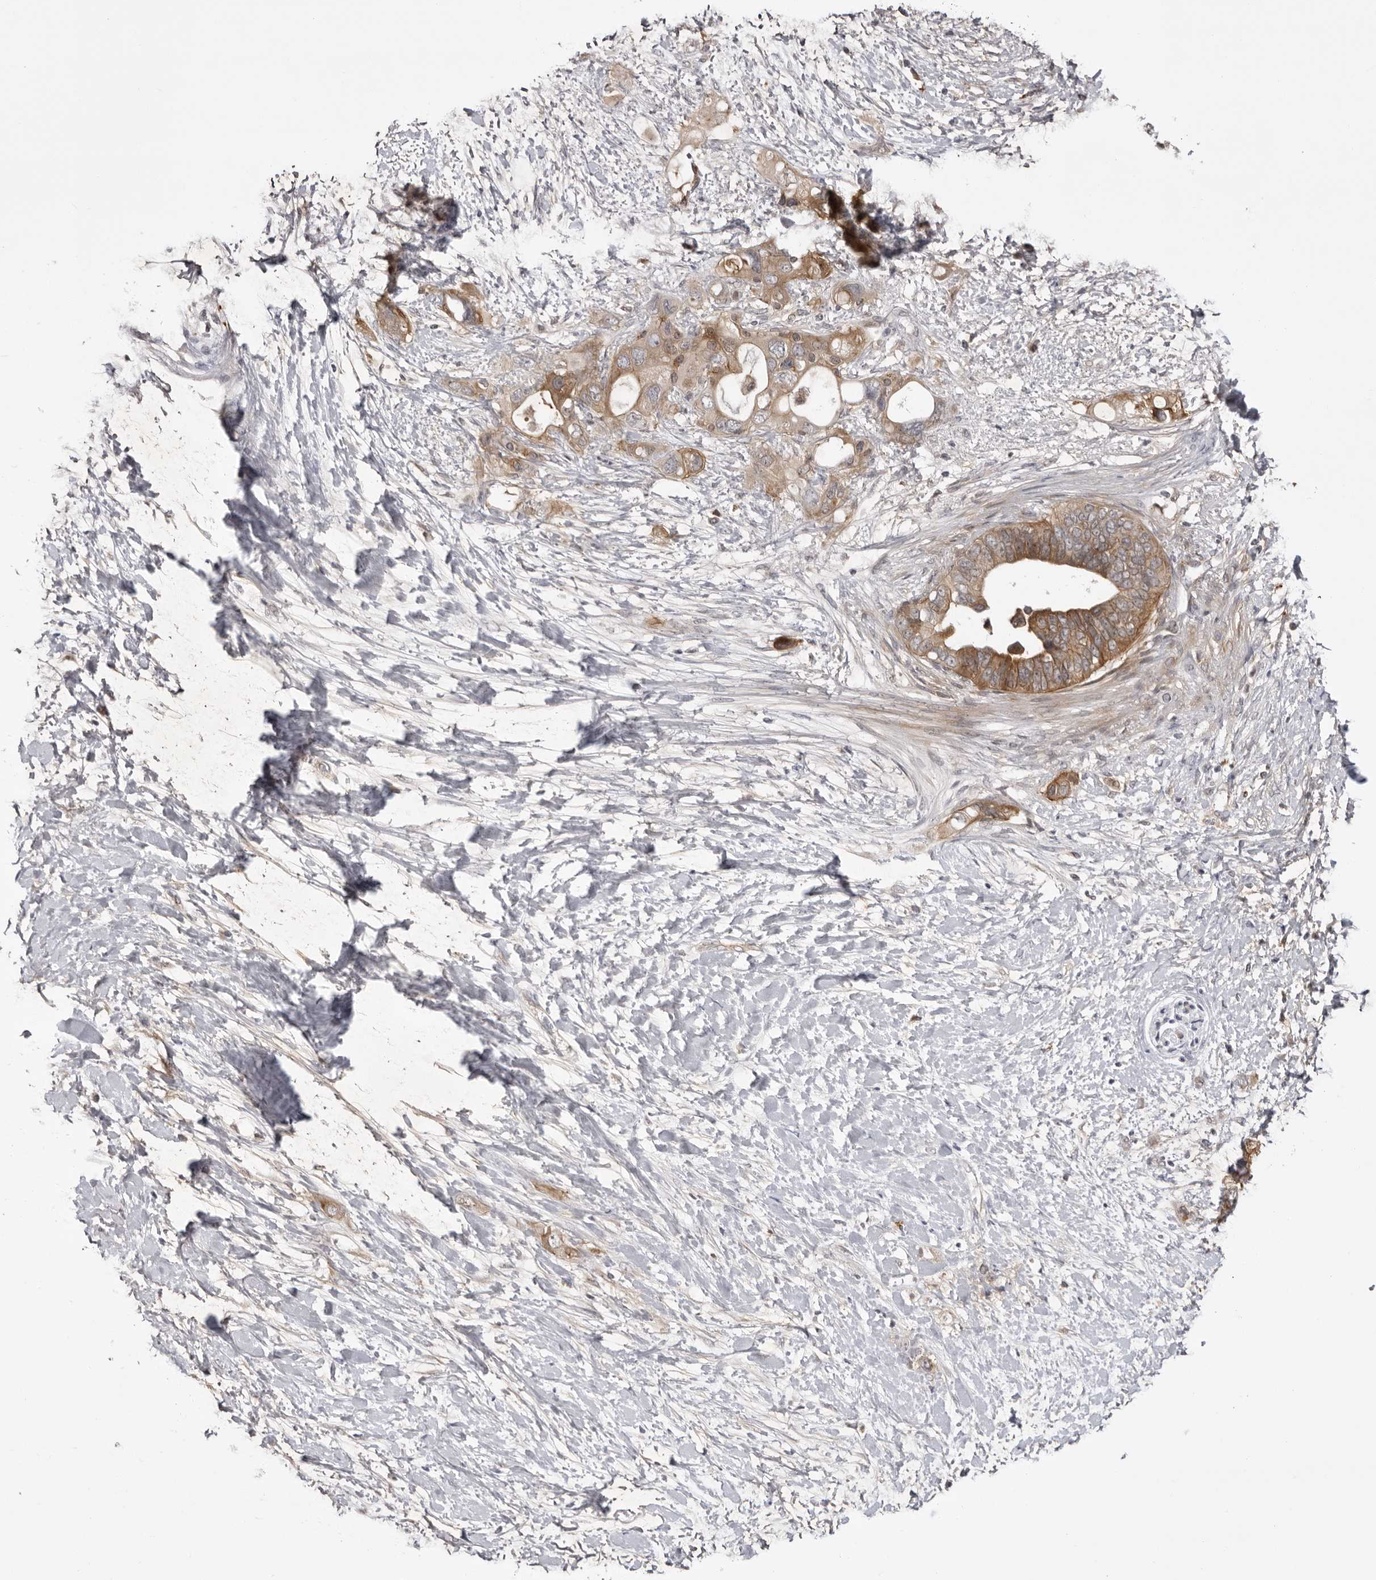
{"staining": {"intensity": "moderate", "quantity": ">75%", "location": "cytoplasmic/membranous"}, "tissue": "pancreatic cancer", "cell_type": "Tumor cells", "image_type": "cancer", "snomed": [{"axis": "morphology", "description": "Adenocarcinoma, NOS"}, {"axis": "topography", "description": "Pancreas"}], "caption": "Brown immunohistochemical staining in human pancreatic cancer (adenocarcinoma) reveals moderate cytoplasmic/membranous expression in about >75% of tumor cells. Nuclei are stained in blue.", "gene": "USP43", "patient": {"sex": "female", "age": 56}}